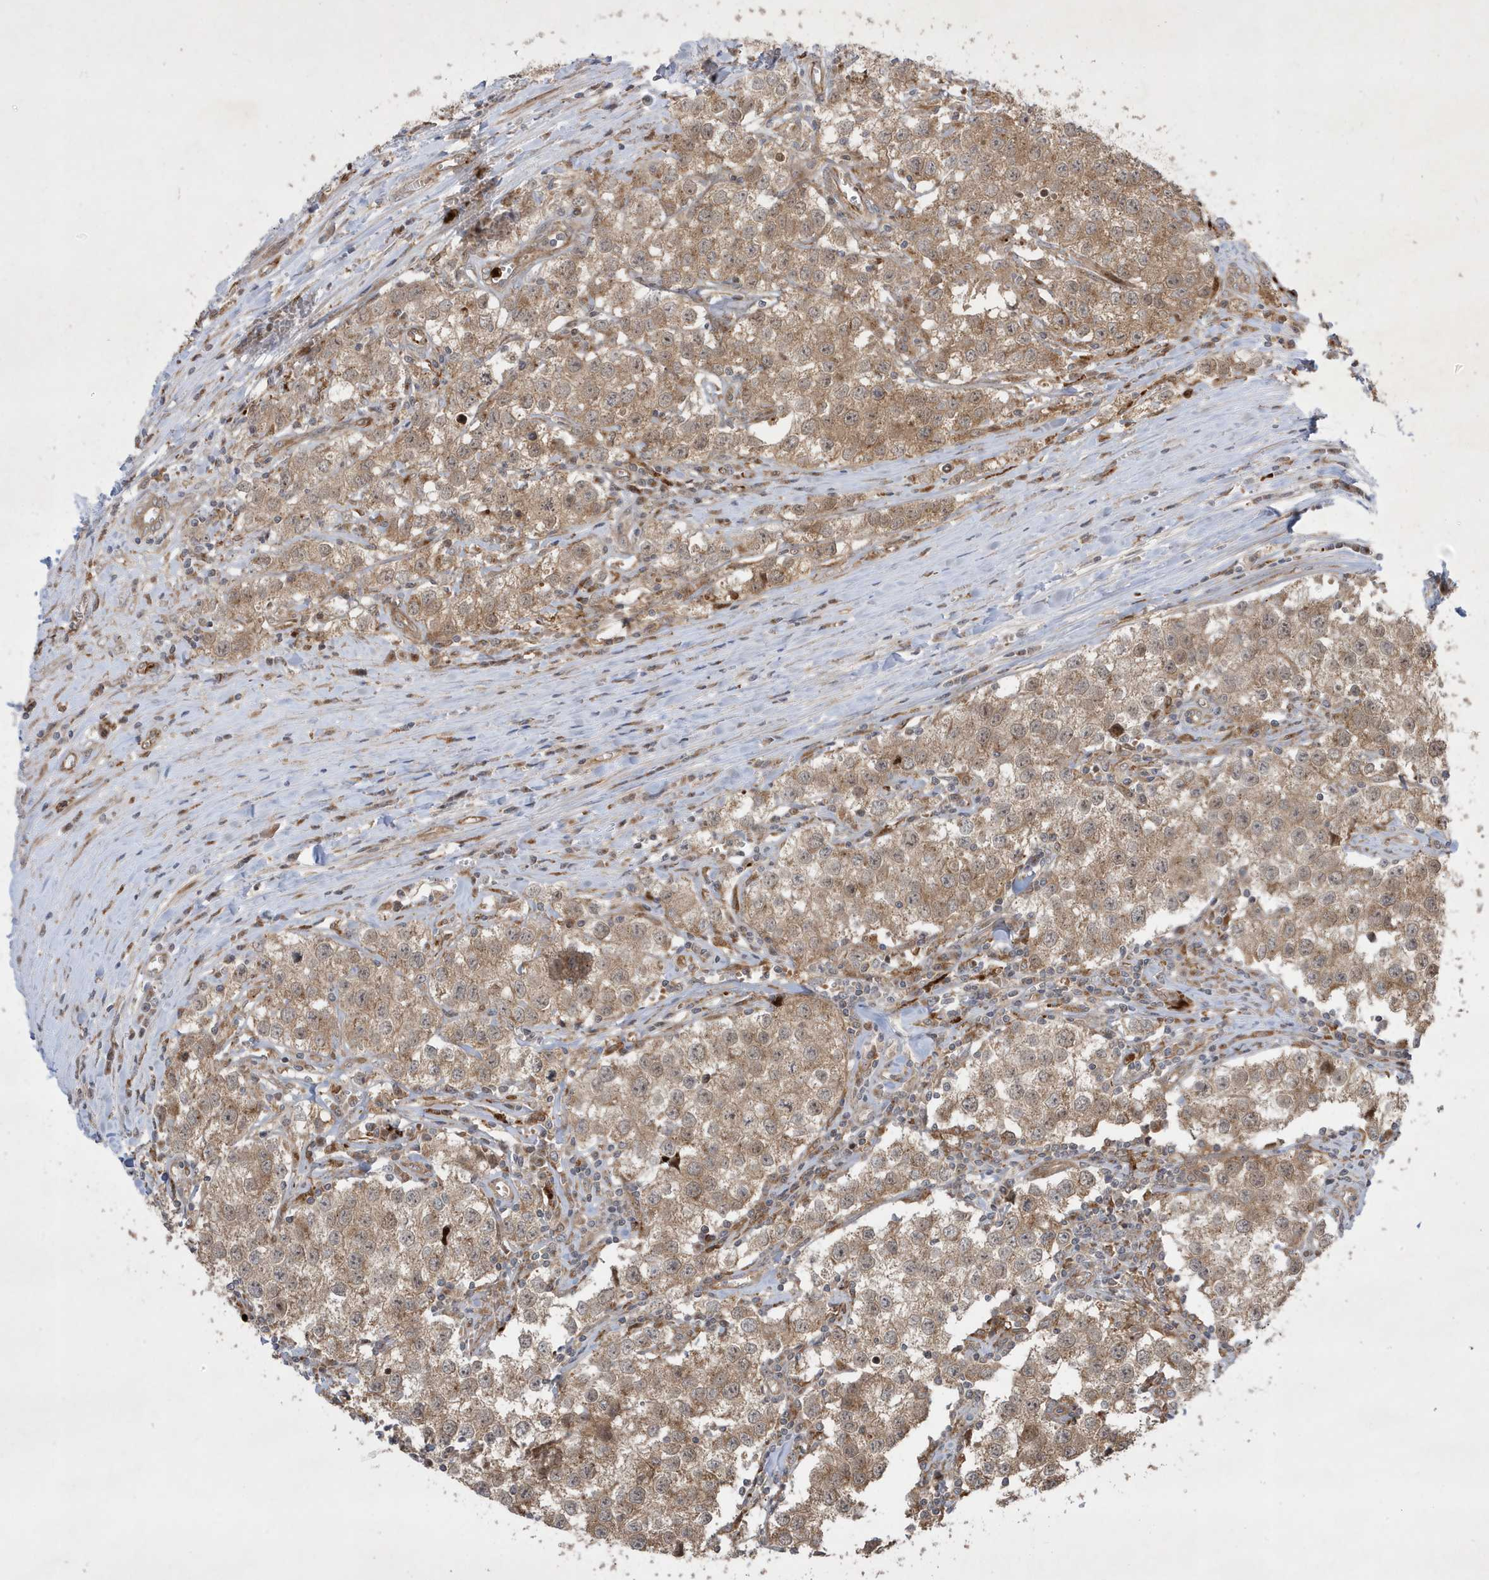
{"staining": {"intensity": "moderate", "quantity": "25%-75%", "location": "cytoplasmic/membranous"}, "tissue": "testis cancer", "cell_type": "Tumor cells", "image_type": "cancer", "snomed": [{"axis": "morphology", "description": "Seminoma, NOS"}, {"axis": "morphology", "description": "Carcinoma, Embryonal, NOS"}, {"axis": "topography", "description": "Testis"}], "caption": "A photomicrograph of human testis cancer (embryonal carcinoma) stained for a protein exhibits moderate cytoplasmic/membranous brown staining in tumor cells.", "gene": "IFT57", "patient": {"sex": "male", "age": 43}}